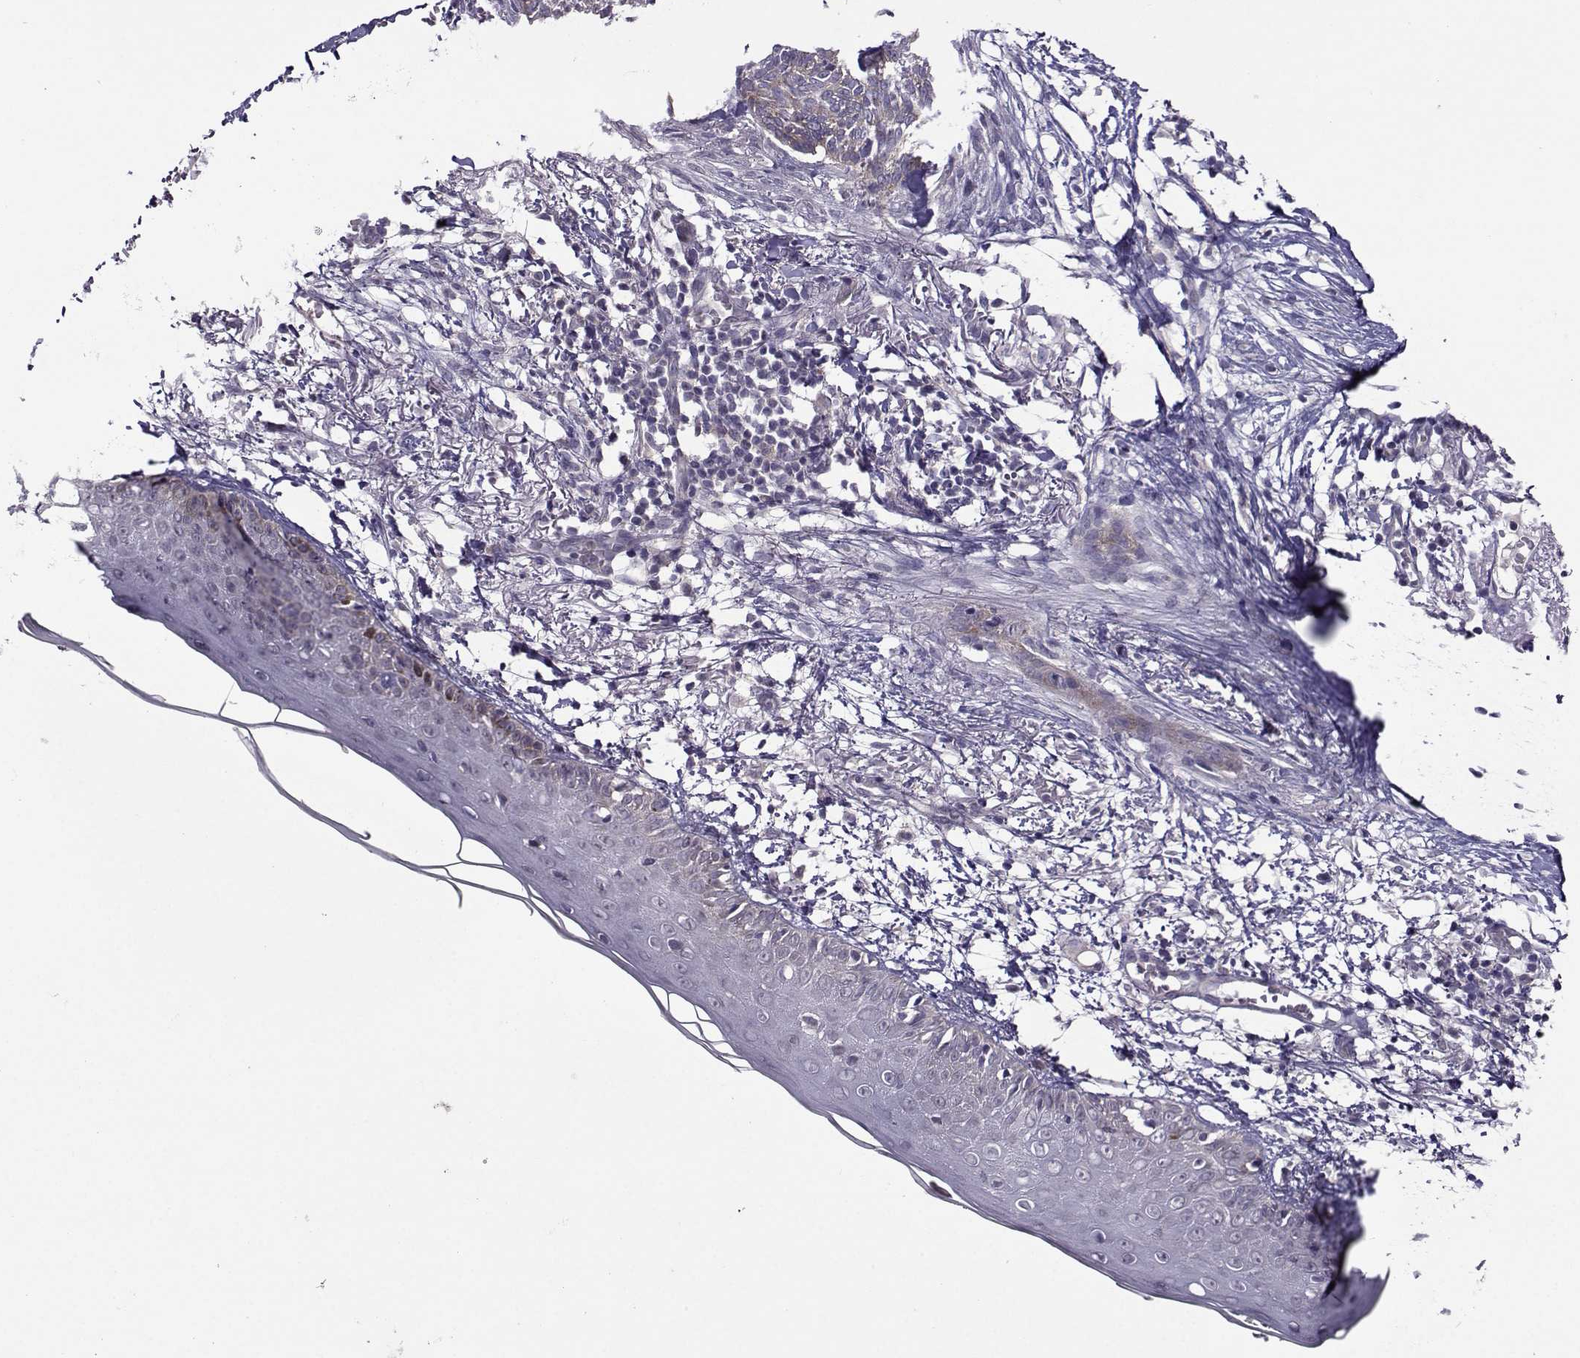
{"staining": {"intensity": "negative", "quantity": "none", "location": "none"}, "tissue": "skin cancer", "cell_type": "Tumor cells", "image_type": "cancer", "snomed": [{"axis": "morphology", "description": "Normal tissue, NOS"}, {"axis": "morphology", "description": "Basal cell carcinoma"}, {"axis": "topography", "description": "Skin"}], "caption": "Immunohistochemical staining of skin cancer shows no significant staining in tumor cells.", "gene": "DDX20", "patient": {"sex": "male", "age": 84}}